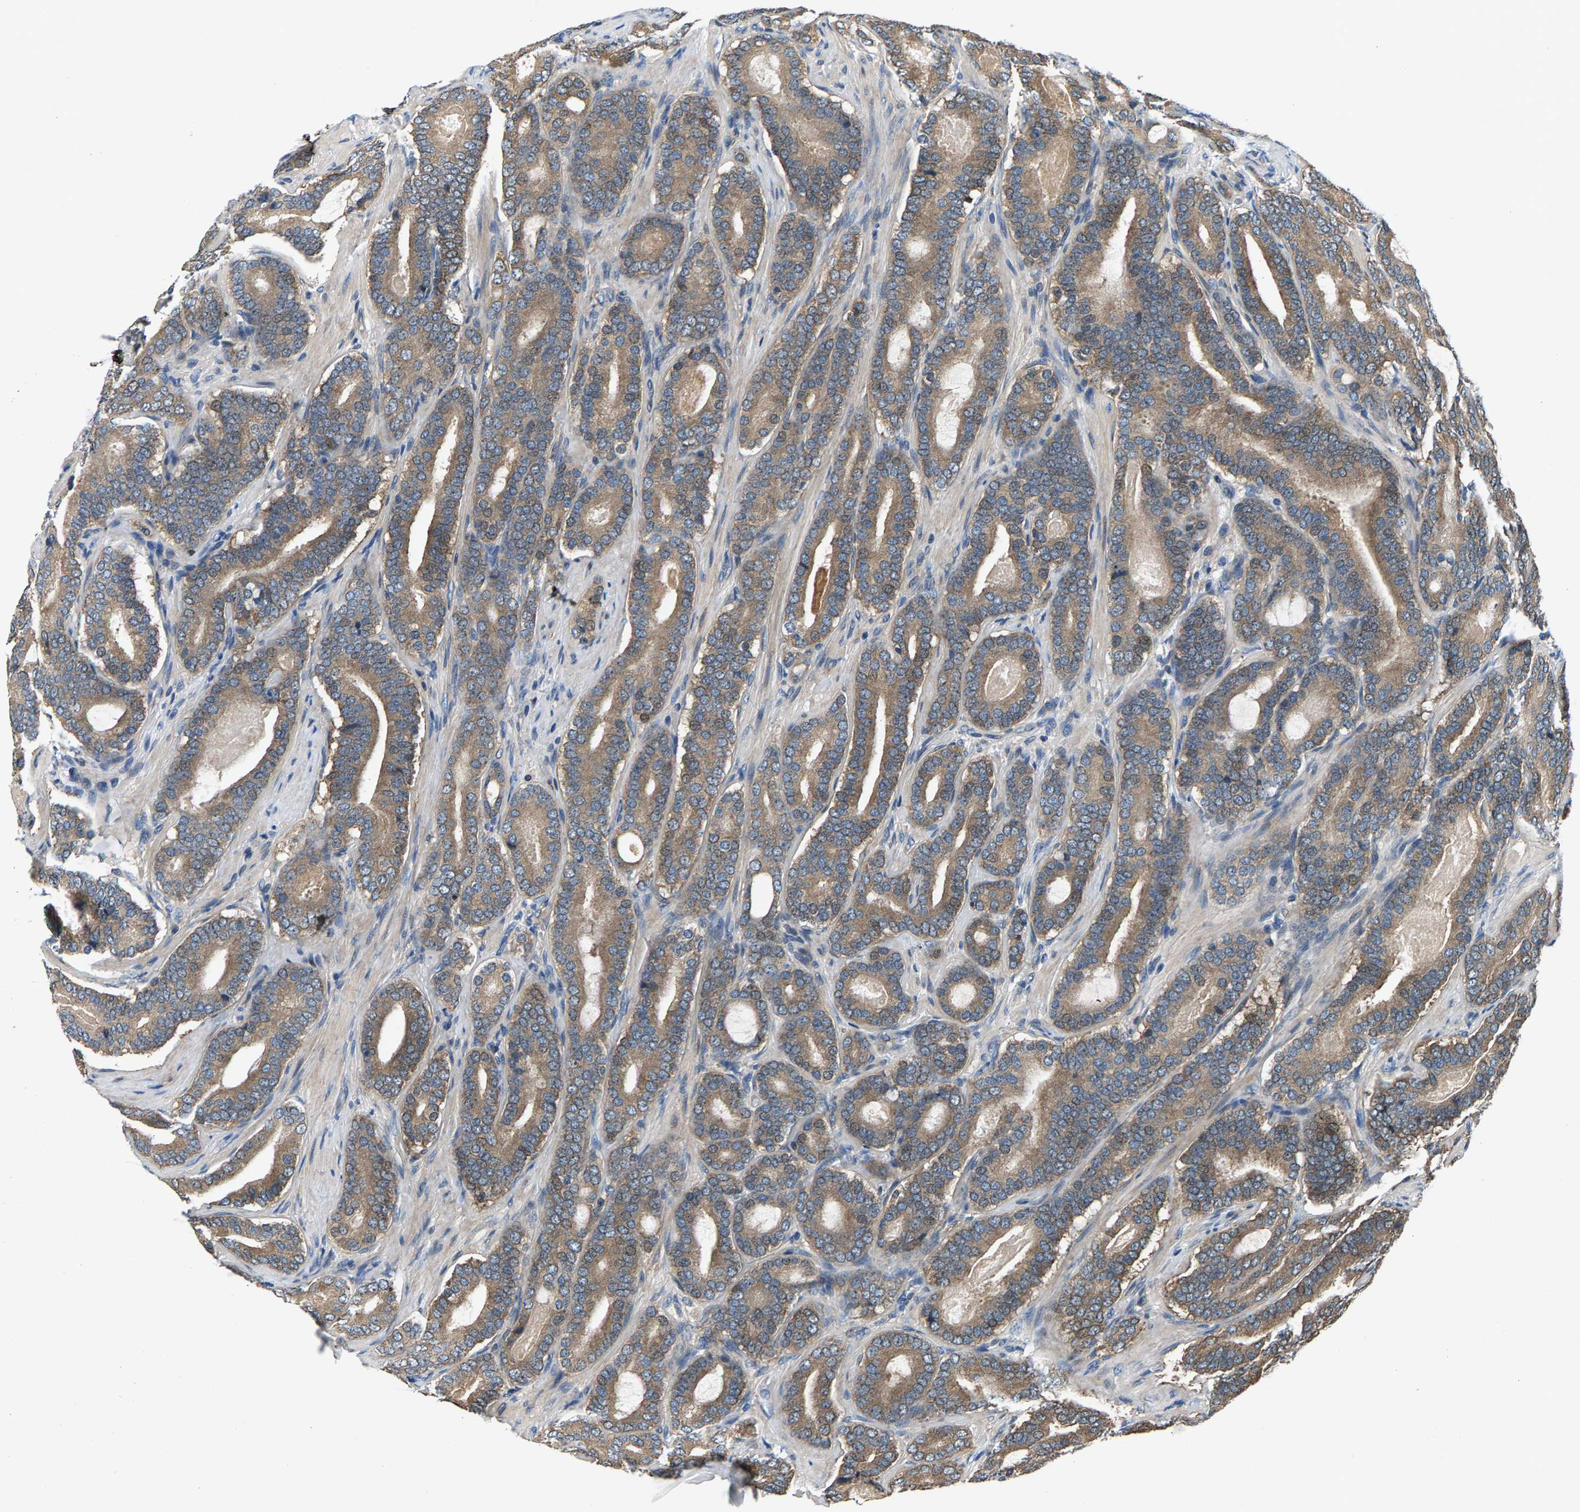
{"staining": {"intensity": "moderate", "quantity": ">75%", "location": "cytoplasmic/membranous"}, "tissue": "prostate cancer", "cell_type": "Tumor cells", "image_type": "cancer", "snomed": [{"axis": "morphology", "description": "Adenocarcinoma, High grade"}, {"axis": "topography", "description": "Prostate"}], "caption": "Tumor cells reveal medium levels of moderate cytoplasmic/membranous expression in about >75% of cells in human prostate high-grade adenocarcinoma.", "gene": "FAM78A", "patient": {"sex": "male", "age": 60}}